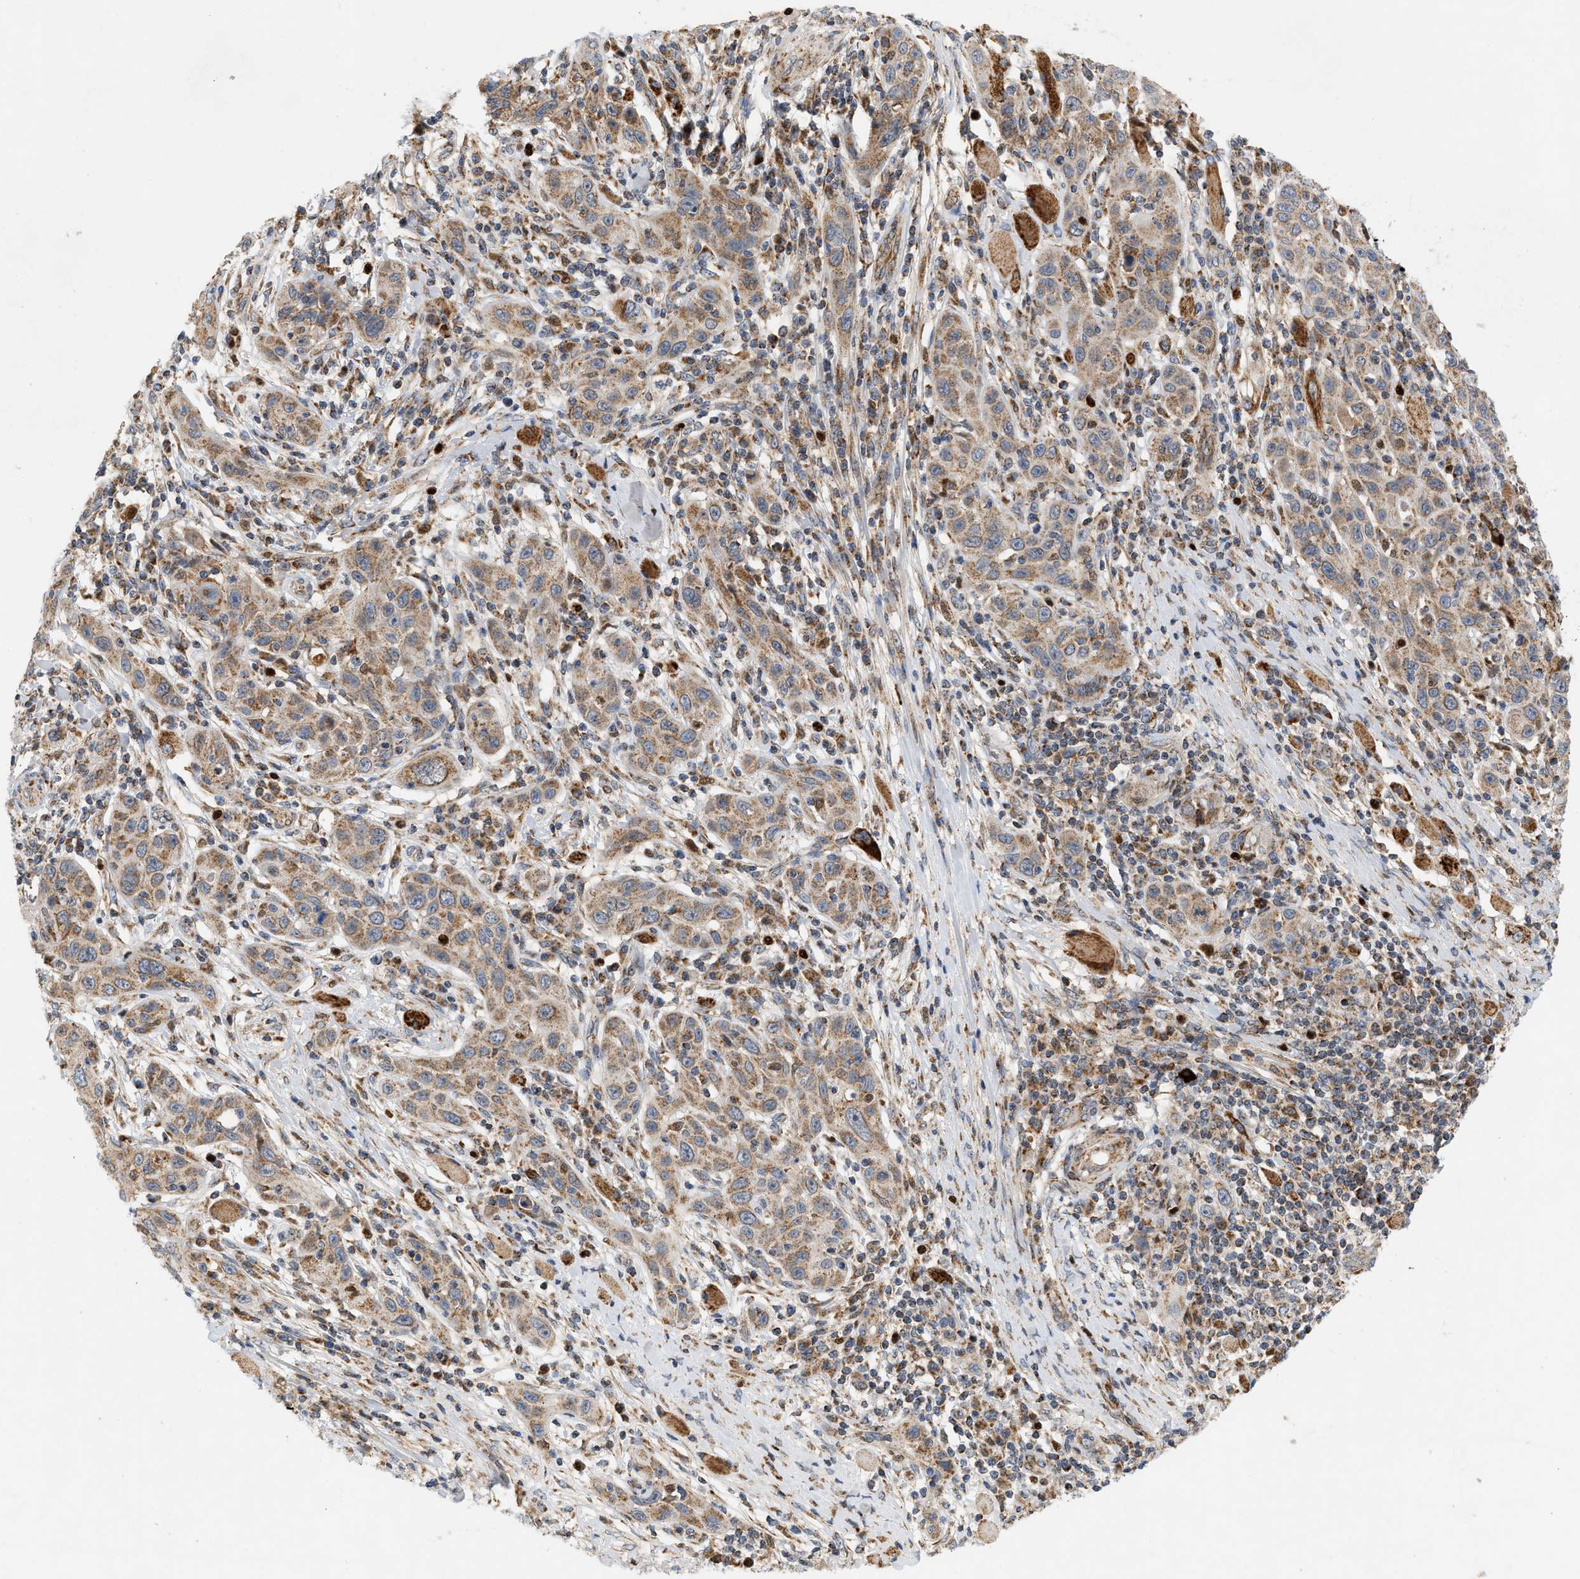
{"staining": {"intensity": "moderate", "quantity": ">75%", "location": "cytoplasmic/membranous"}, "tissue": "skin cancer", "cell_type": "Tumor cells", "image_type": "cancer", "snomed": [{"axis": "morphology", "description": "Squamous cell carcinoma, NOS"}, {"axis": "topography", "description": "Skin"}], "caption": "IHC micrograph of neoplastic tissue: human skin cancer (squamous cell carcinoma) stained using immunohistochemistry (IHC) exhibits medium levels of moderate protein expression localized specifically in the cytoplasmic/membranous of tumor cells, appearing as a cytoplasmic/membranous brown color.", "gene": "MCU", "patient": {"sex": "female", "age": 88}}